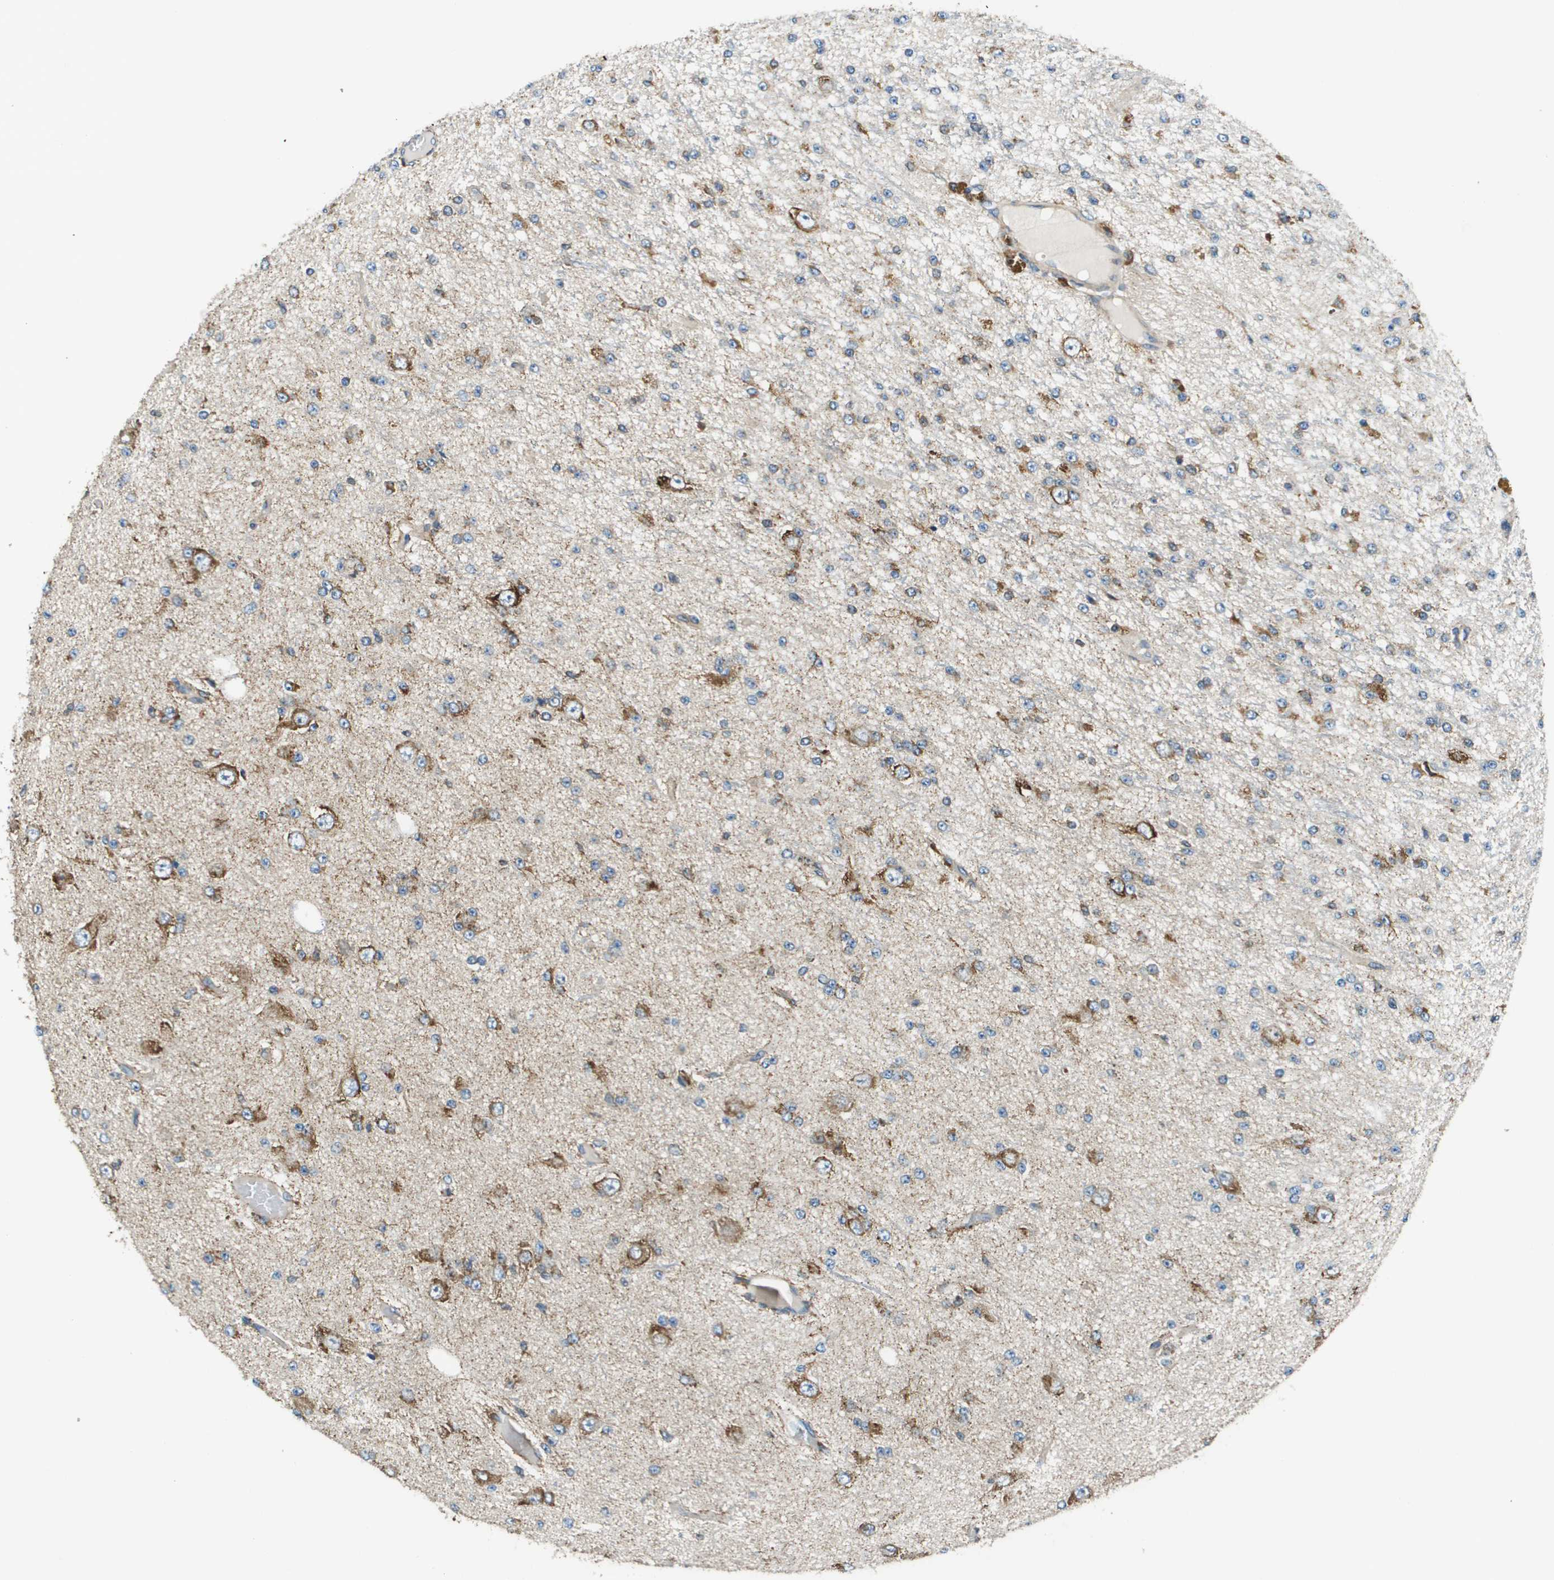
{"staining": {"intensity": "moderate", "quantity": "25%-75%", "location": "cytoplasmic/membranous"}, "tissue": "glioma", "cell_type": "Tumor cells", "image_type": "cancer", "snomed": [{"axis": "morphology", "description": "Glioma, malignant, Low grade"}, {"axis": "topography", "description": "Brain"}], "caption": "Protein expression analysis of human glioma reveals moderate cytoplasmic/membranous staining in about 25%-75% of tumor cells.", "gene": "CNPY3", "patient": {"sex": "male", "age": 38}}